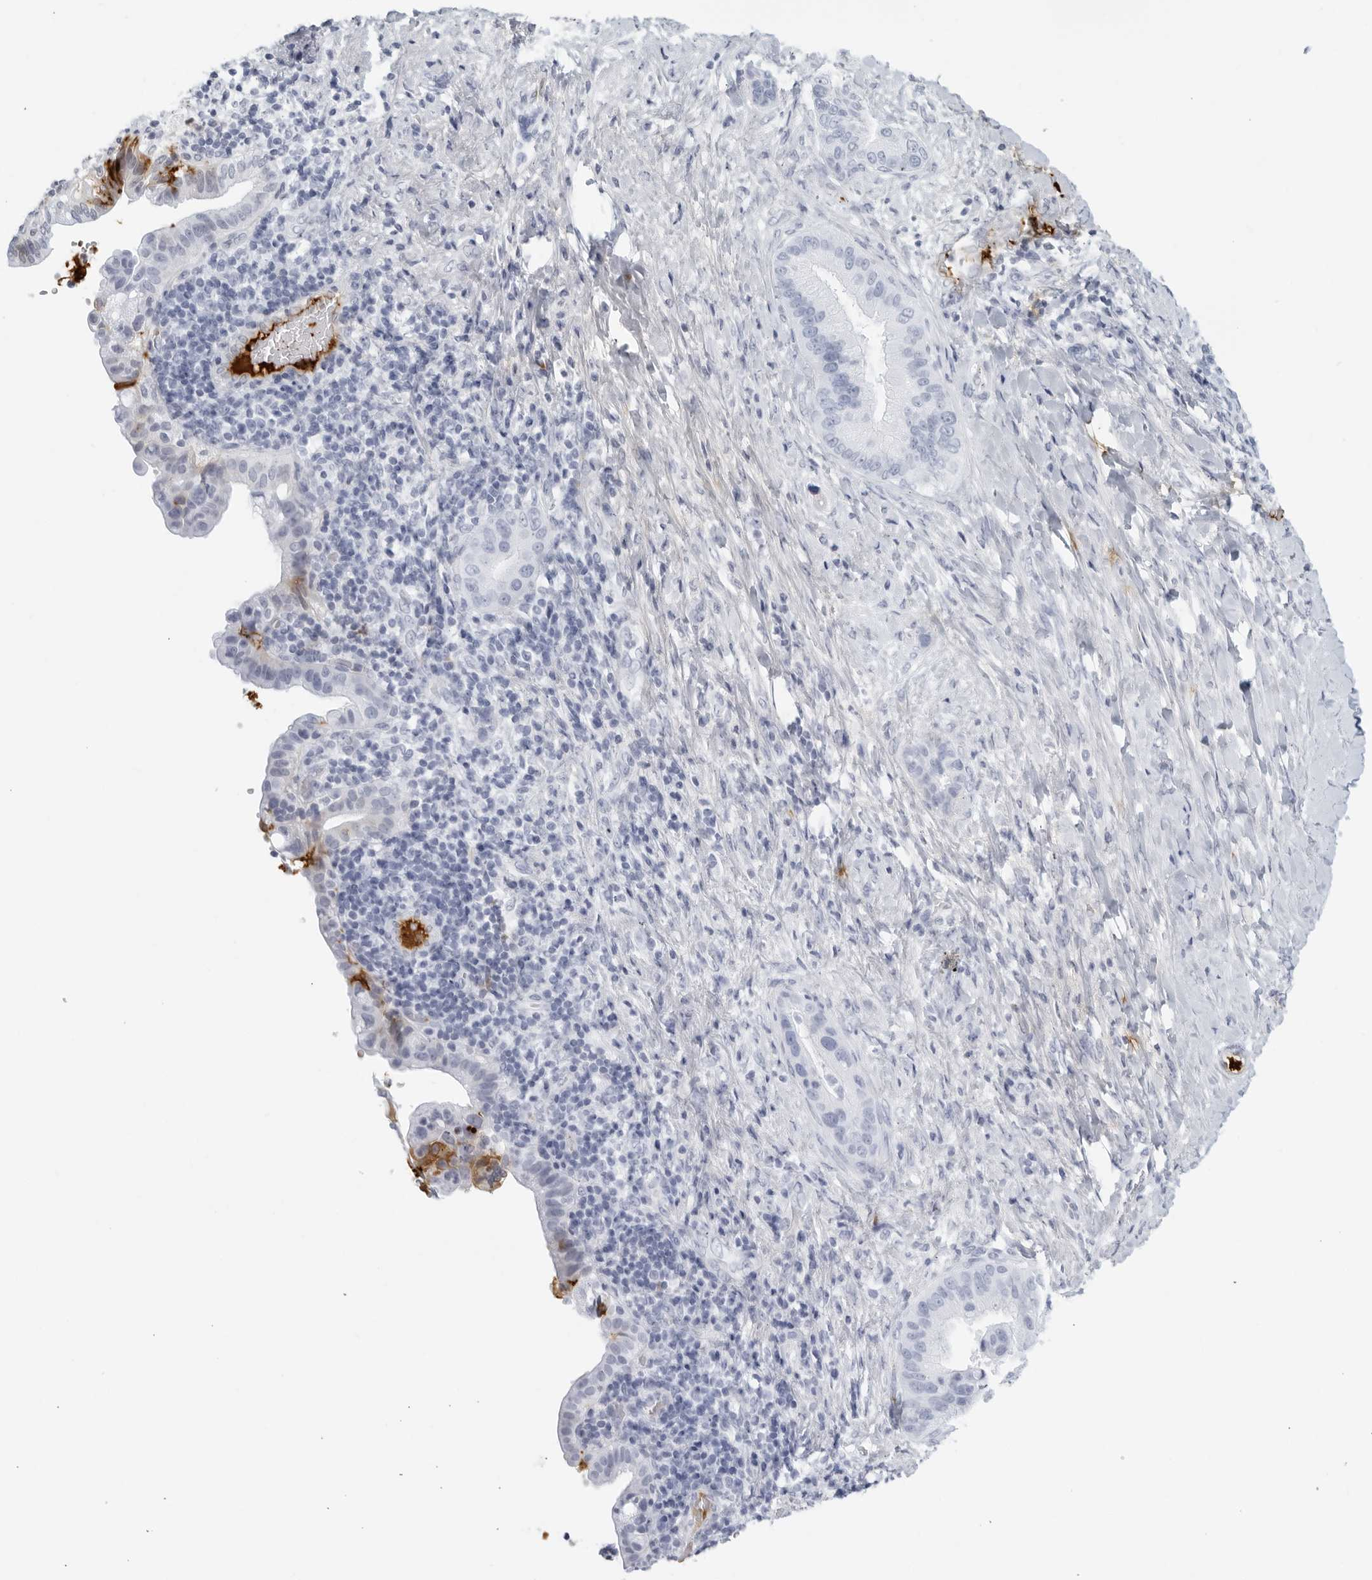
{"staining": {"intensity": "negative", "quantity": "none", "location": "none"}, "tissue": "liver cancer", "cell_type": "Tumor cells", "image_type": "cancer", "snomed": [{"axis": "morphology", "description": "Cholangiocarcinoma"}, {"axis": "topography", "description": "Liver"}], "caption": "IHC of liver cancer demonstrates no staining in tumor cells.", "gene": "FGG", "patient": {"sex": "female", "age": 54}}